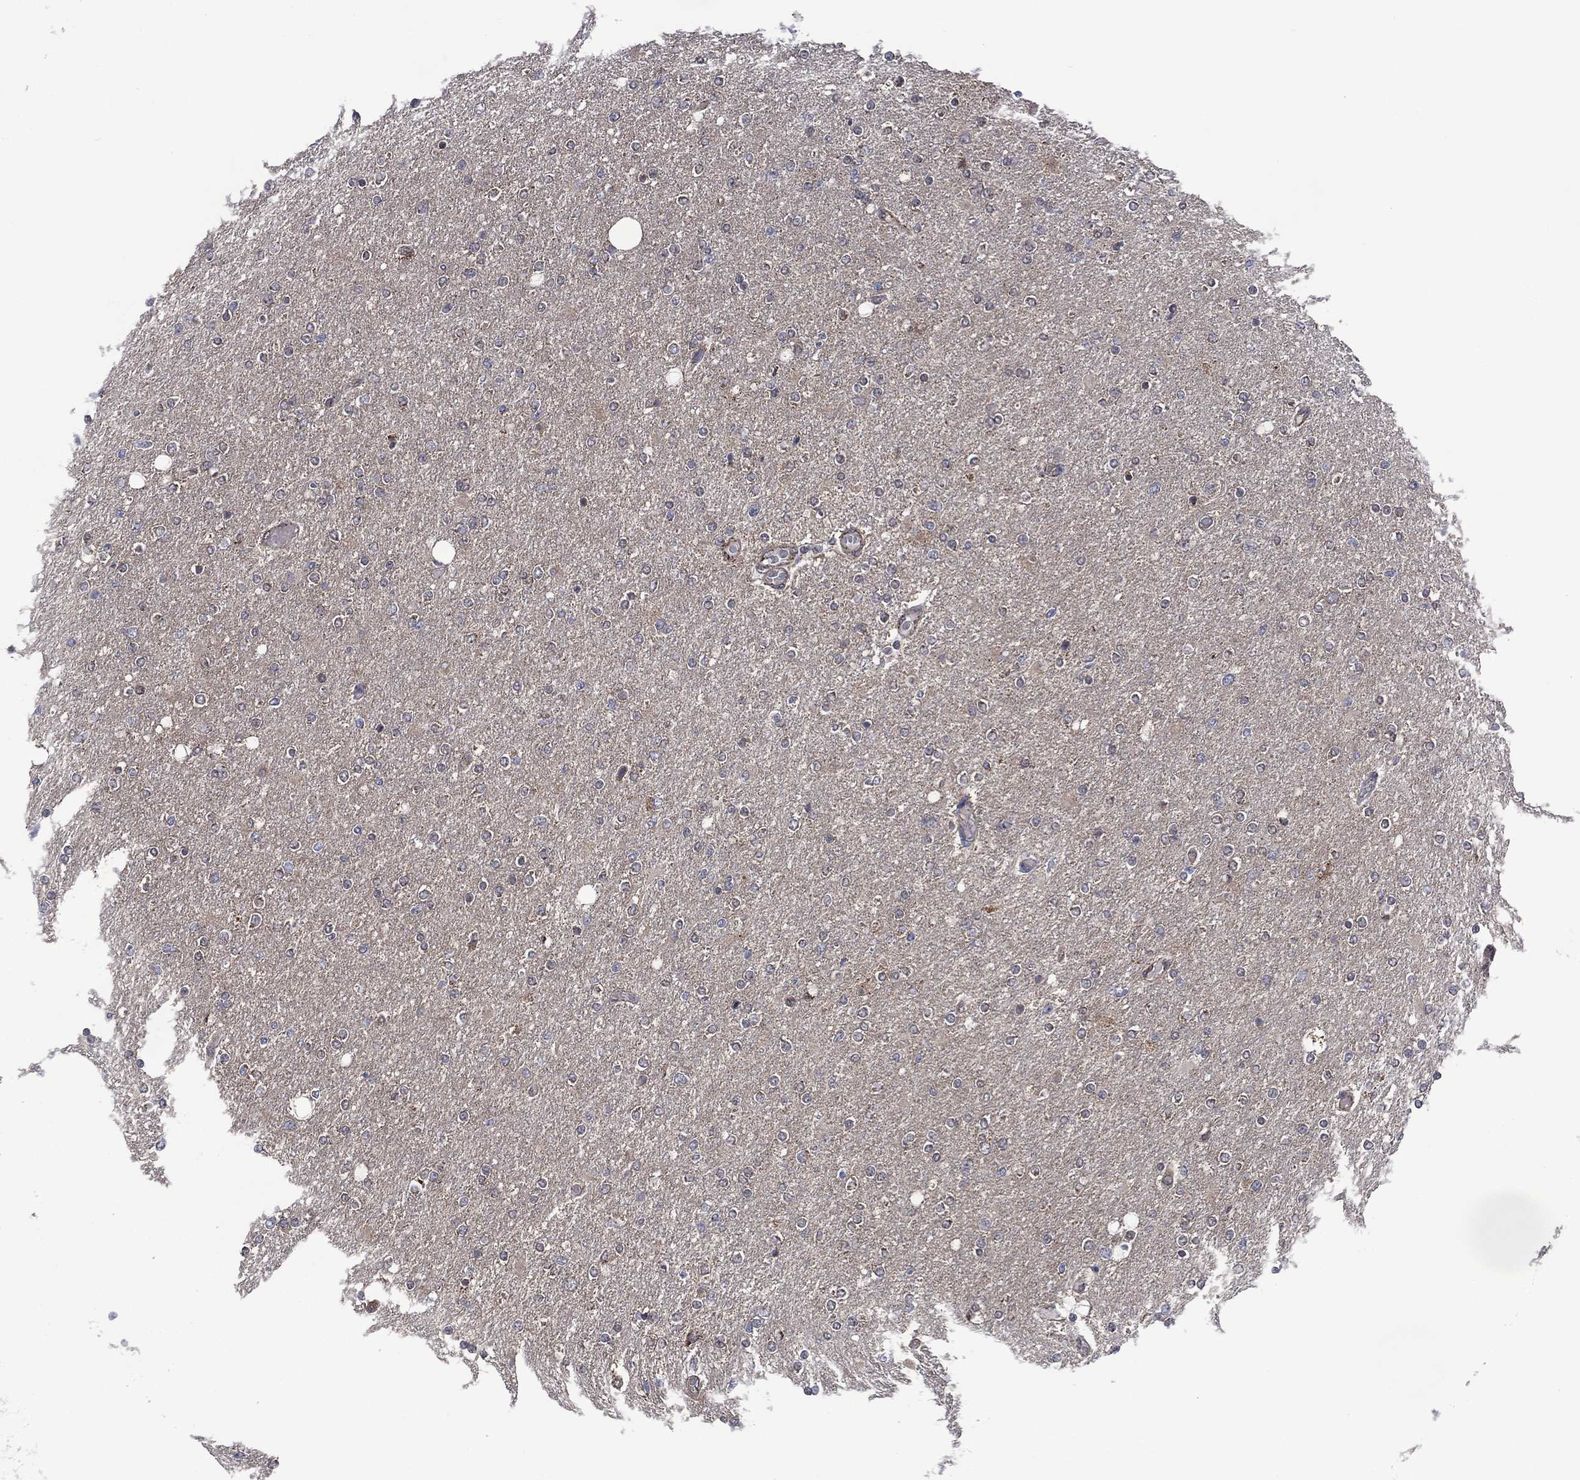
{"staining": {"intensity": "negative", "quantity": "none", "location": "none"}, "tissue": "glioma", "cell_type": "Tumor cells", "image_type": "cancer", "snomed": [{"axis": "morphology", "description": "Glioma, malignant, High grade"}, {"axis": "topography", "description": "Cerebral cortex"}], "caption": "Tumor cells are negative for protein expression in human glioma.", "gene": "HTD2", "patient": {"sex": "male", "age": 70}}